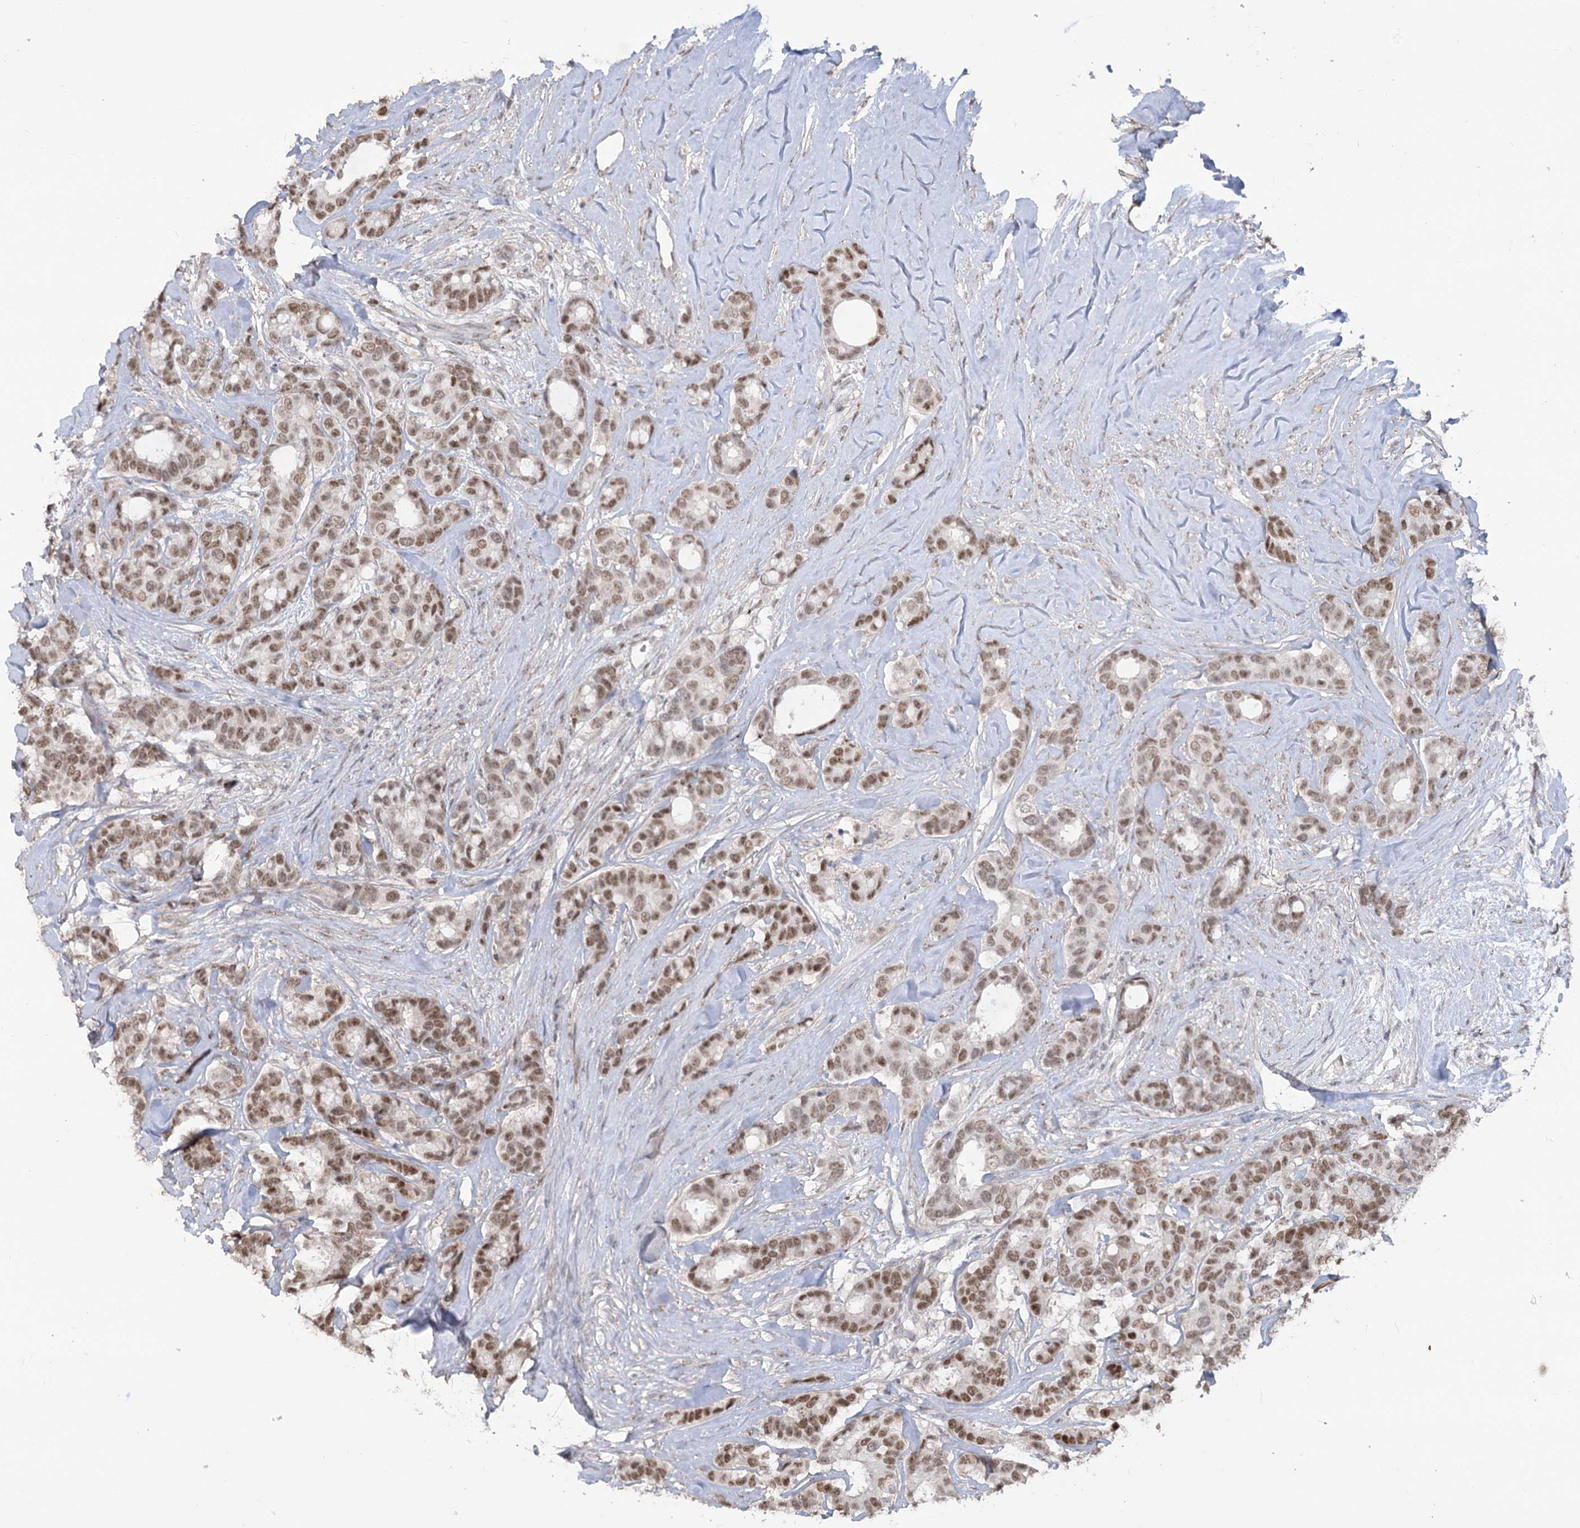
{"staining": {"intensity": "moderate", "quantity": ">75%", "location": "nuclear"}, "tissue": "breast cancer", "cell_type": "Tumor cells", "image_type": "cancer", "snomed": [{"axis": "morphology", "description": "Duct carcinoma"}, {"axis": "topography", "description": "Breast"}], "caption": "Breast cancer was stained to show a protein in brown. There is medium levels of moderate nuclear expression in approximately >75% of tumor cells.", "gene": "ZSCAN23", "patient": {"sex": "female", "age": 87}}